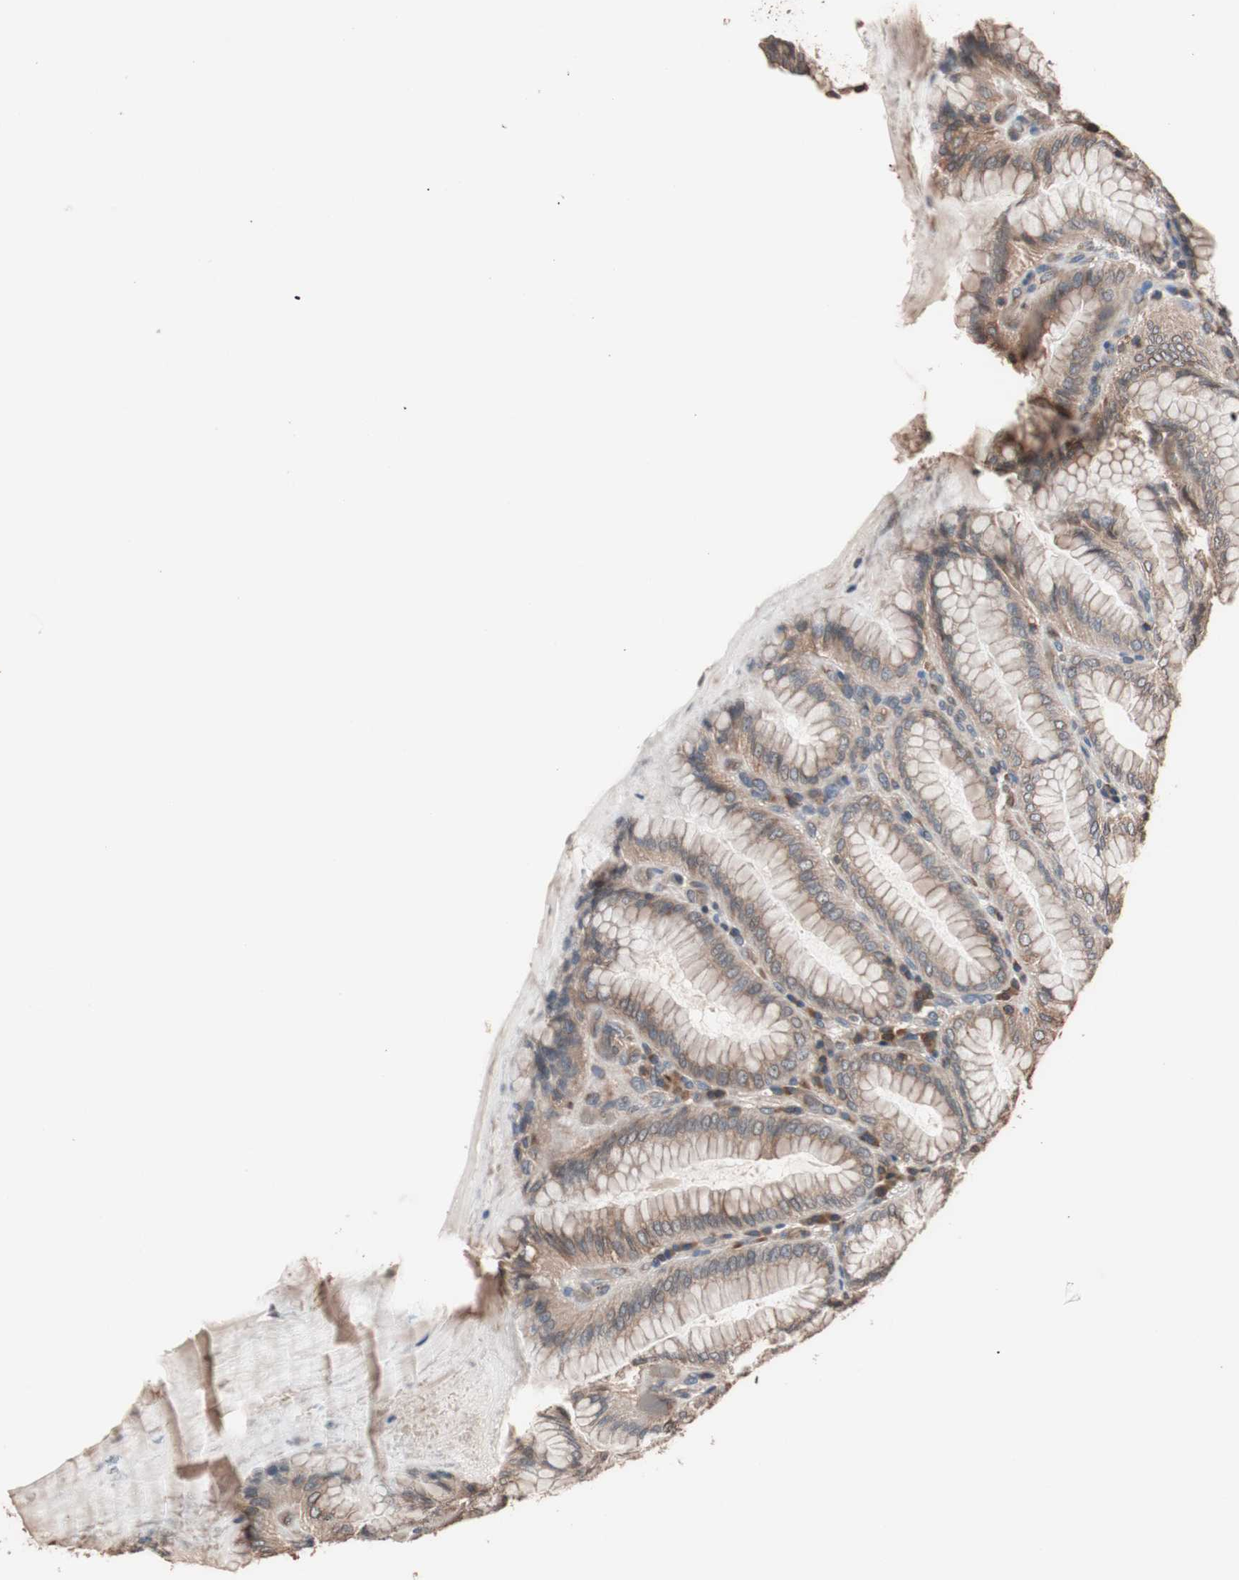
{"staining": {"intensity": "strong", "quantity": ">75%", "location": "cytoplasmic/membranous"}, "tissue": "stomach", "cell_type": "Glandular cells", "image_type": "normal", "snomed": [{"axis": "morphology", "description": "Normal tissue, NOS"}, {"axis": "topography", "description": "Stomach, lower"}], "caption": "Protein expression analysis of benign stomach displays strong cytoplasmic/membranous staining in about >75% of glandular cells. Immunohistochemistry (ihc) stains the protein of interest in brown and the nuclei are stained blue.", "gene": "GLYCTK", "patient": {"sex": "female", "age": 76}}